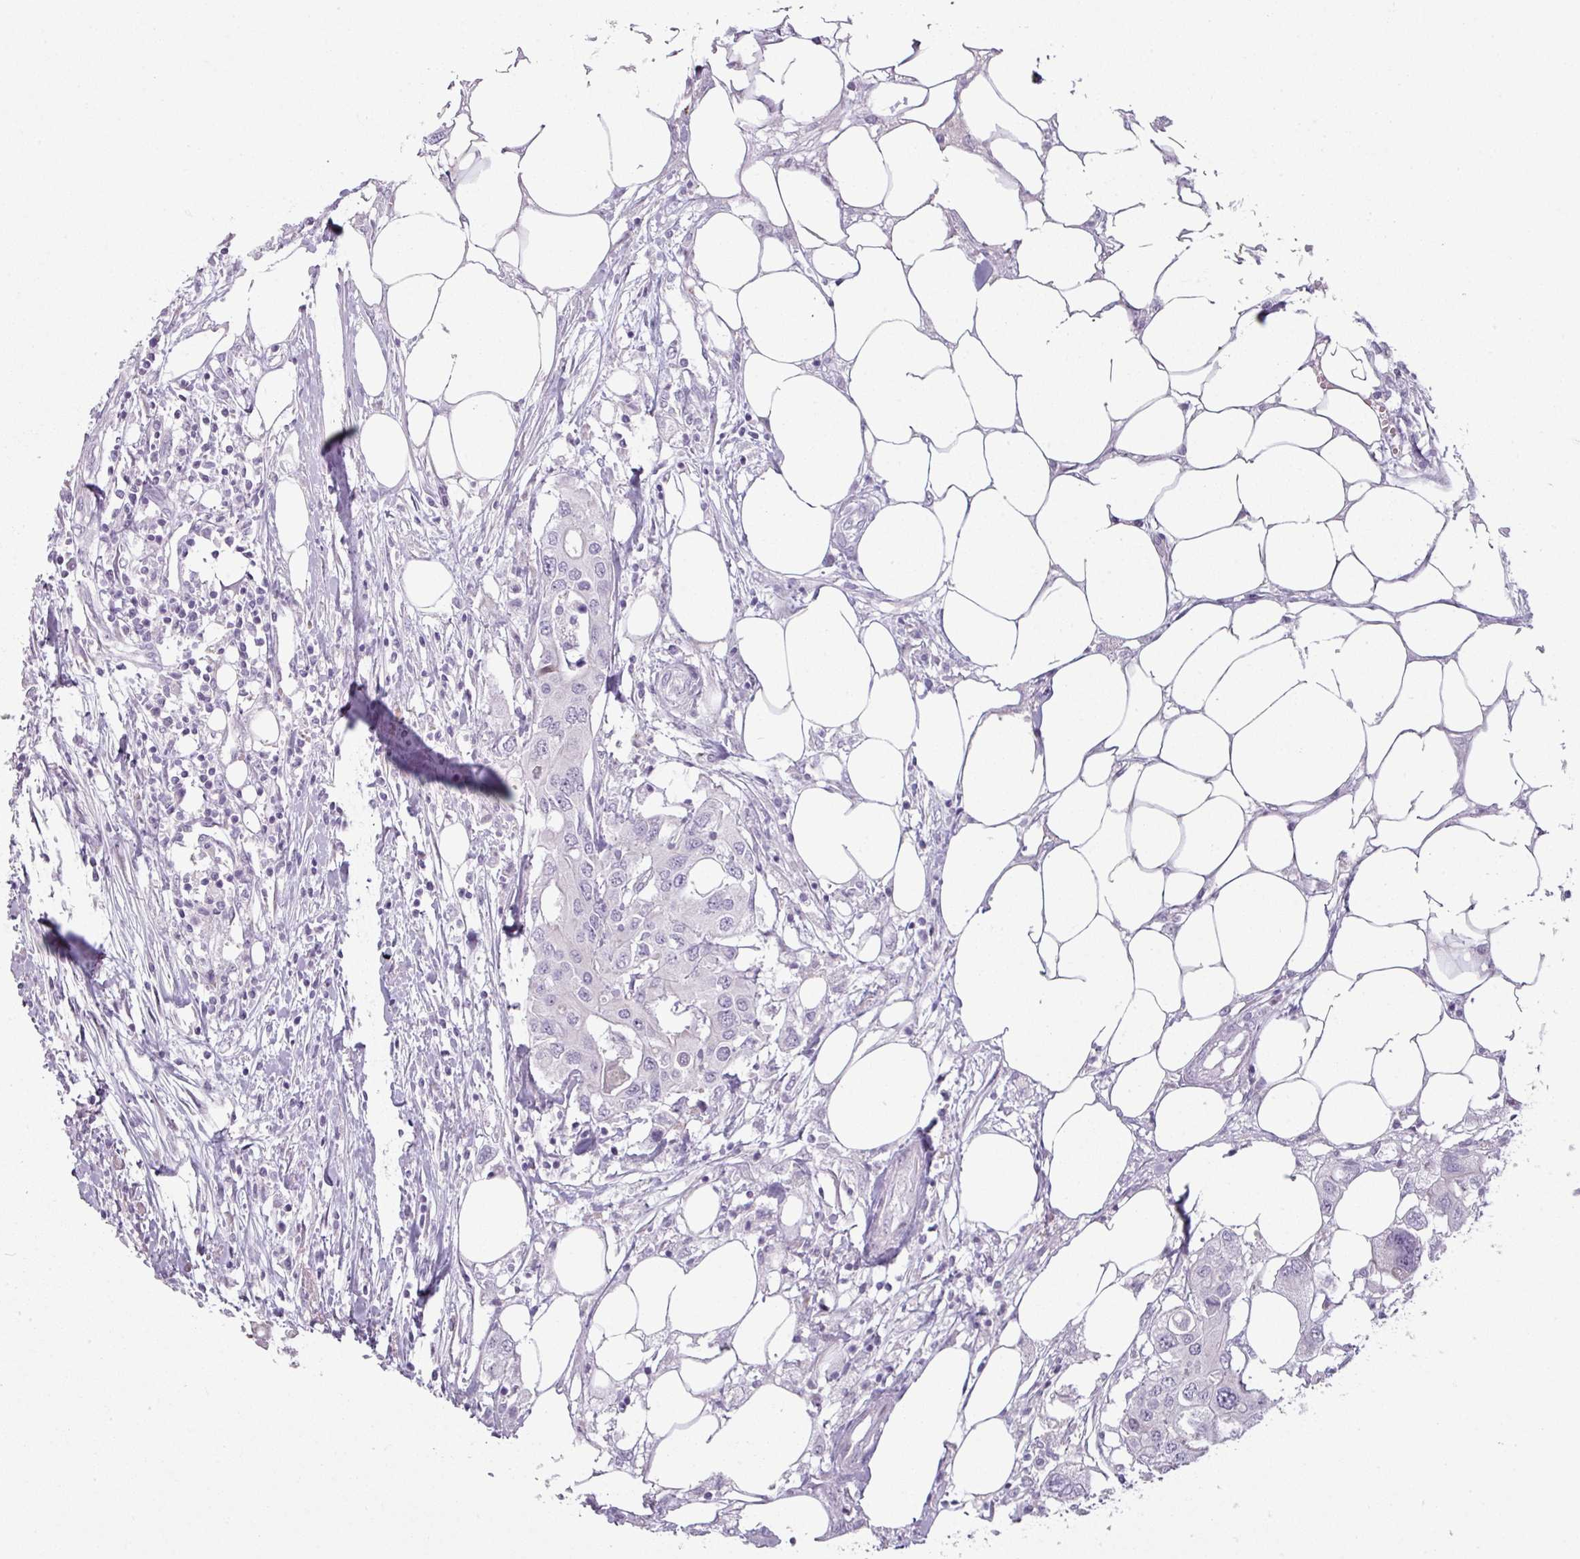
{"staining": {"intensity": "negative", "quantity": "none", "location": "none"}, "tissue": "colorectal cancer", "cell_type": "Tumor cells", "image_type": "cancer", "snomed": [{"axis": "morphology", "description": "Adenocarcinoma, NOS"}, {"axis": "topography", "description": "Colon"}], "caption": "IHC photomicrograph of neoplastic tissue: human colorectal cancer stained with DAB shows no significant protein expression in tumor cells. (DAB (3,3'-diaminobenzidine) IHC visualized using brightfield microscopy, high magnification).", "gene": "ZNF615", "patient": {"sex": "male", "age": 77}}